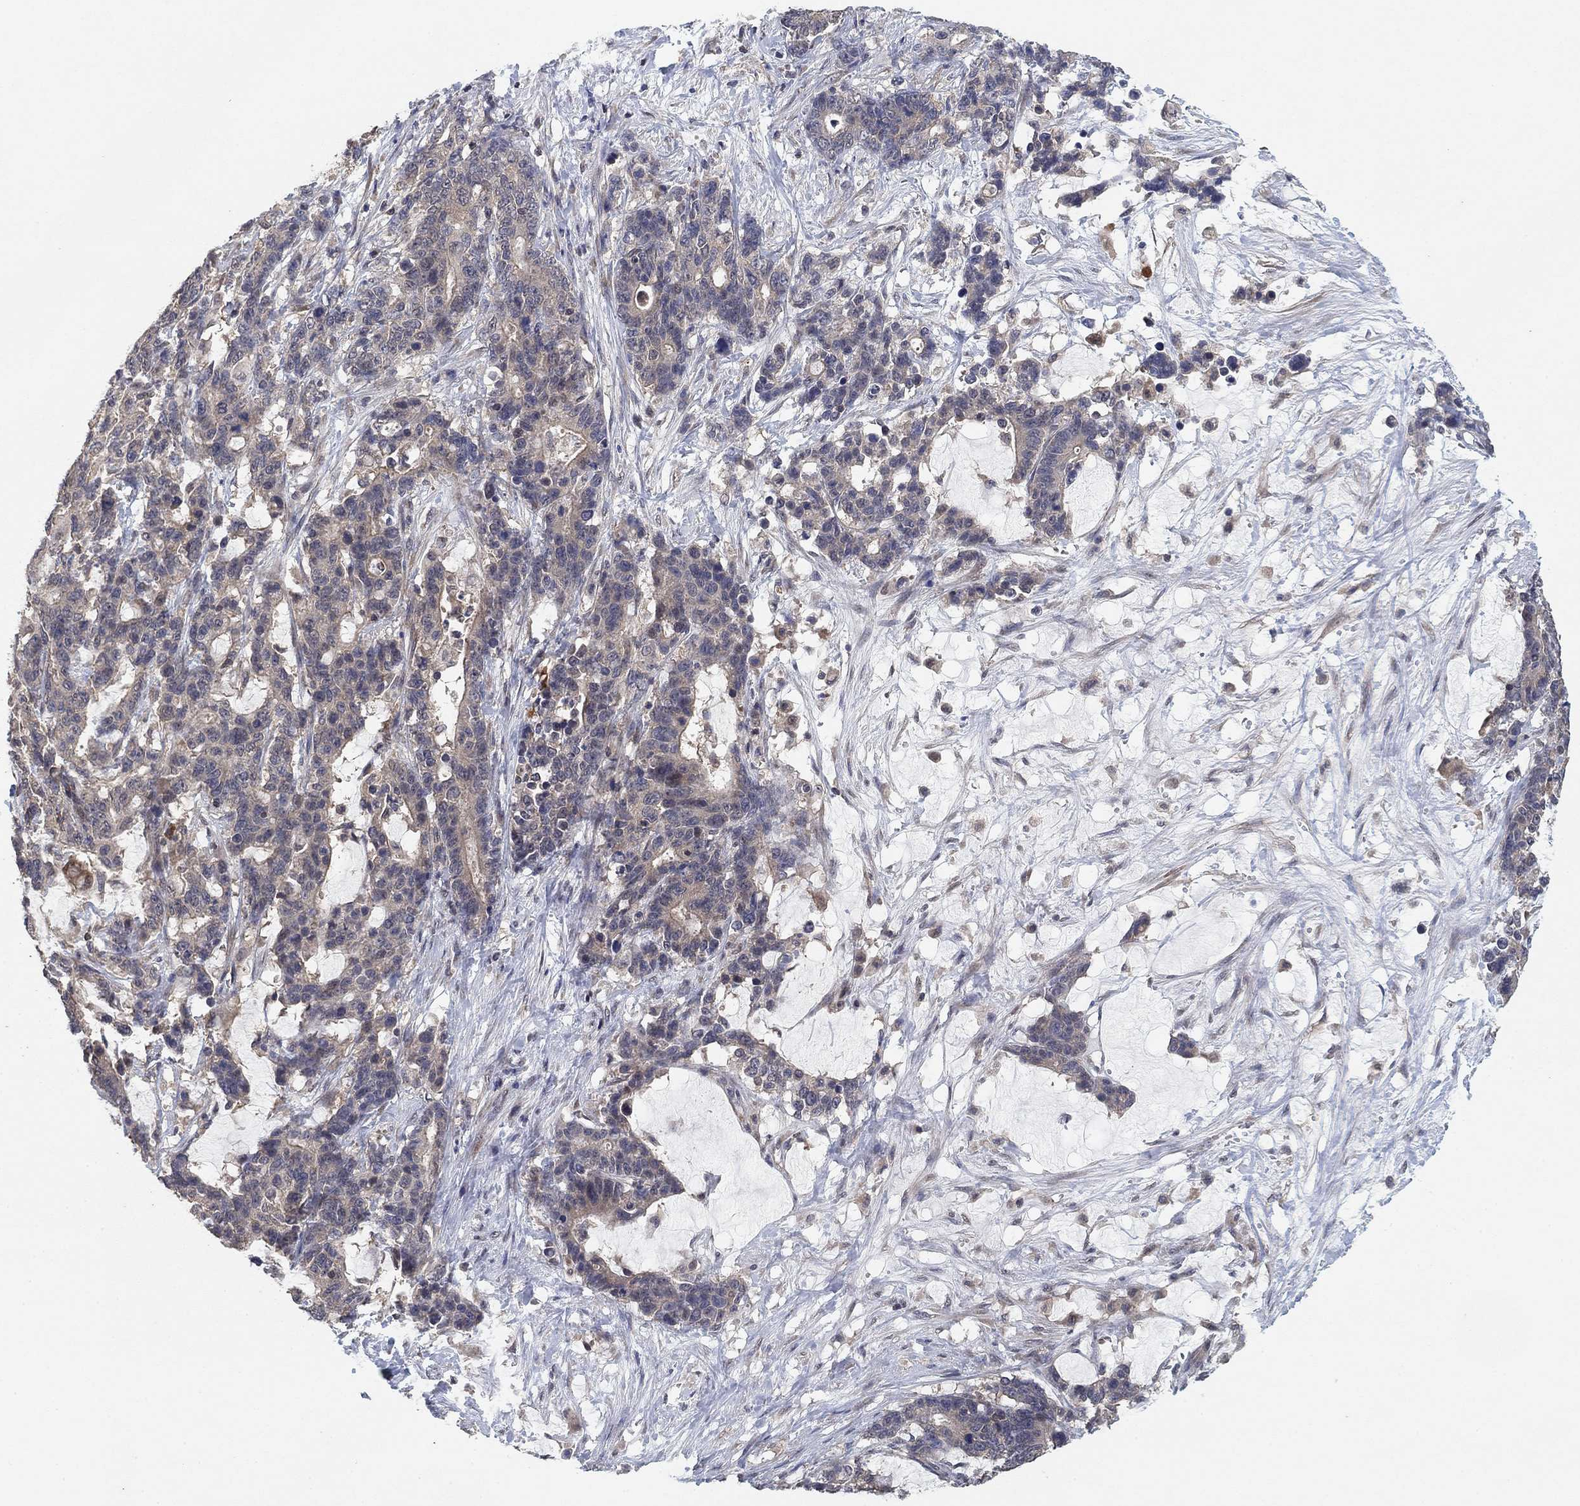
{"staining": {"intensity": "negative", "quantity": "none", "location": "none"}, "tissue": "stomach cancer", "cell_type": "Tumor cells", "image_type": "cancer", "snomed": [{"axis": "morphology", "description": "Normal tissue, NOS"}, {"axis": "morphology", "description": "Adenocarcinoma, NOS"}, {"axis": "topography", "description": "Stomach"}], "caption": "Immunohistochemistry (IHC) histopathology image of neoplastic tissue: stomach cancer stained with DAB (3,3'-diaminobenzidine) demonstrates no significant protein positivity in tumor cells.", "gene": "CCDC43", "patient": {"sex": "female", "age": 64}}